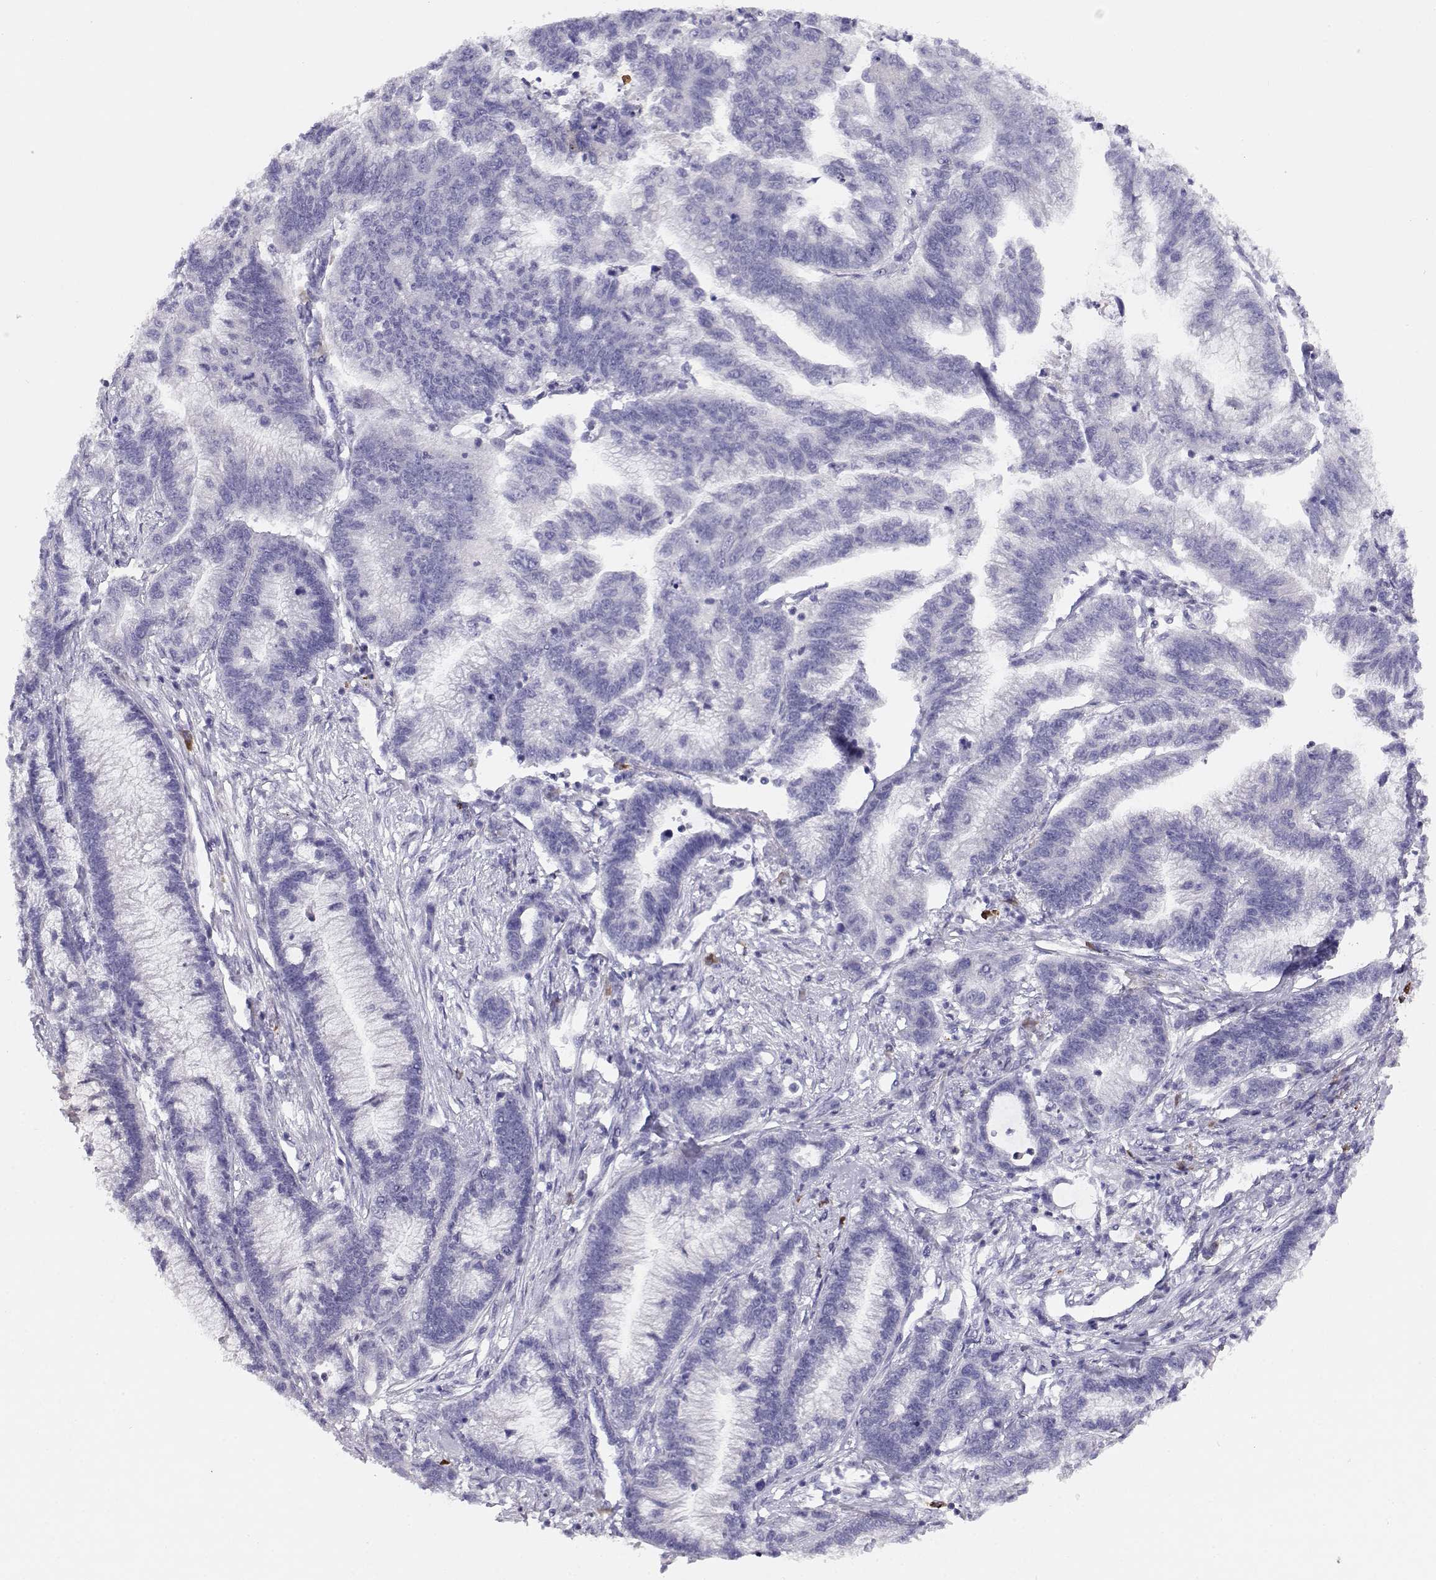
{"staining": {"intensity": "negative", "quantity": "none", "location": "none"}, "tissue": "stomach cancer", "cell_type": "Tumor cells", "image_type": "cancer", "snomed": [{"axis": "morphology", "description": "Adenocarcinoma, NOS"}, {"axis": "topography", "description": "Stomach"}], "caption": "High power microscopy photomicrograph of an immunohistochemistry photomicrograph of stomach adenocarcinoma, revealing no significant positivity in tumor cells.", "gene": "CDHR1", "patient": {"sex": "male", "age": 83}}